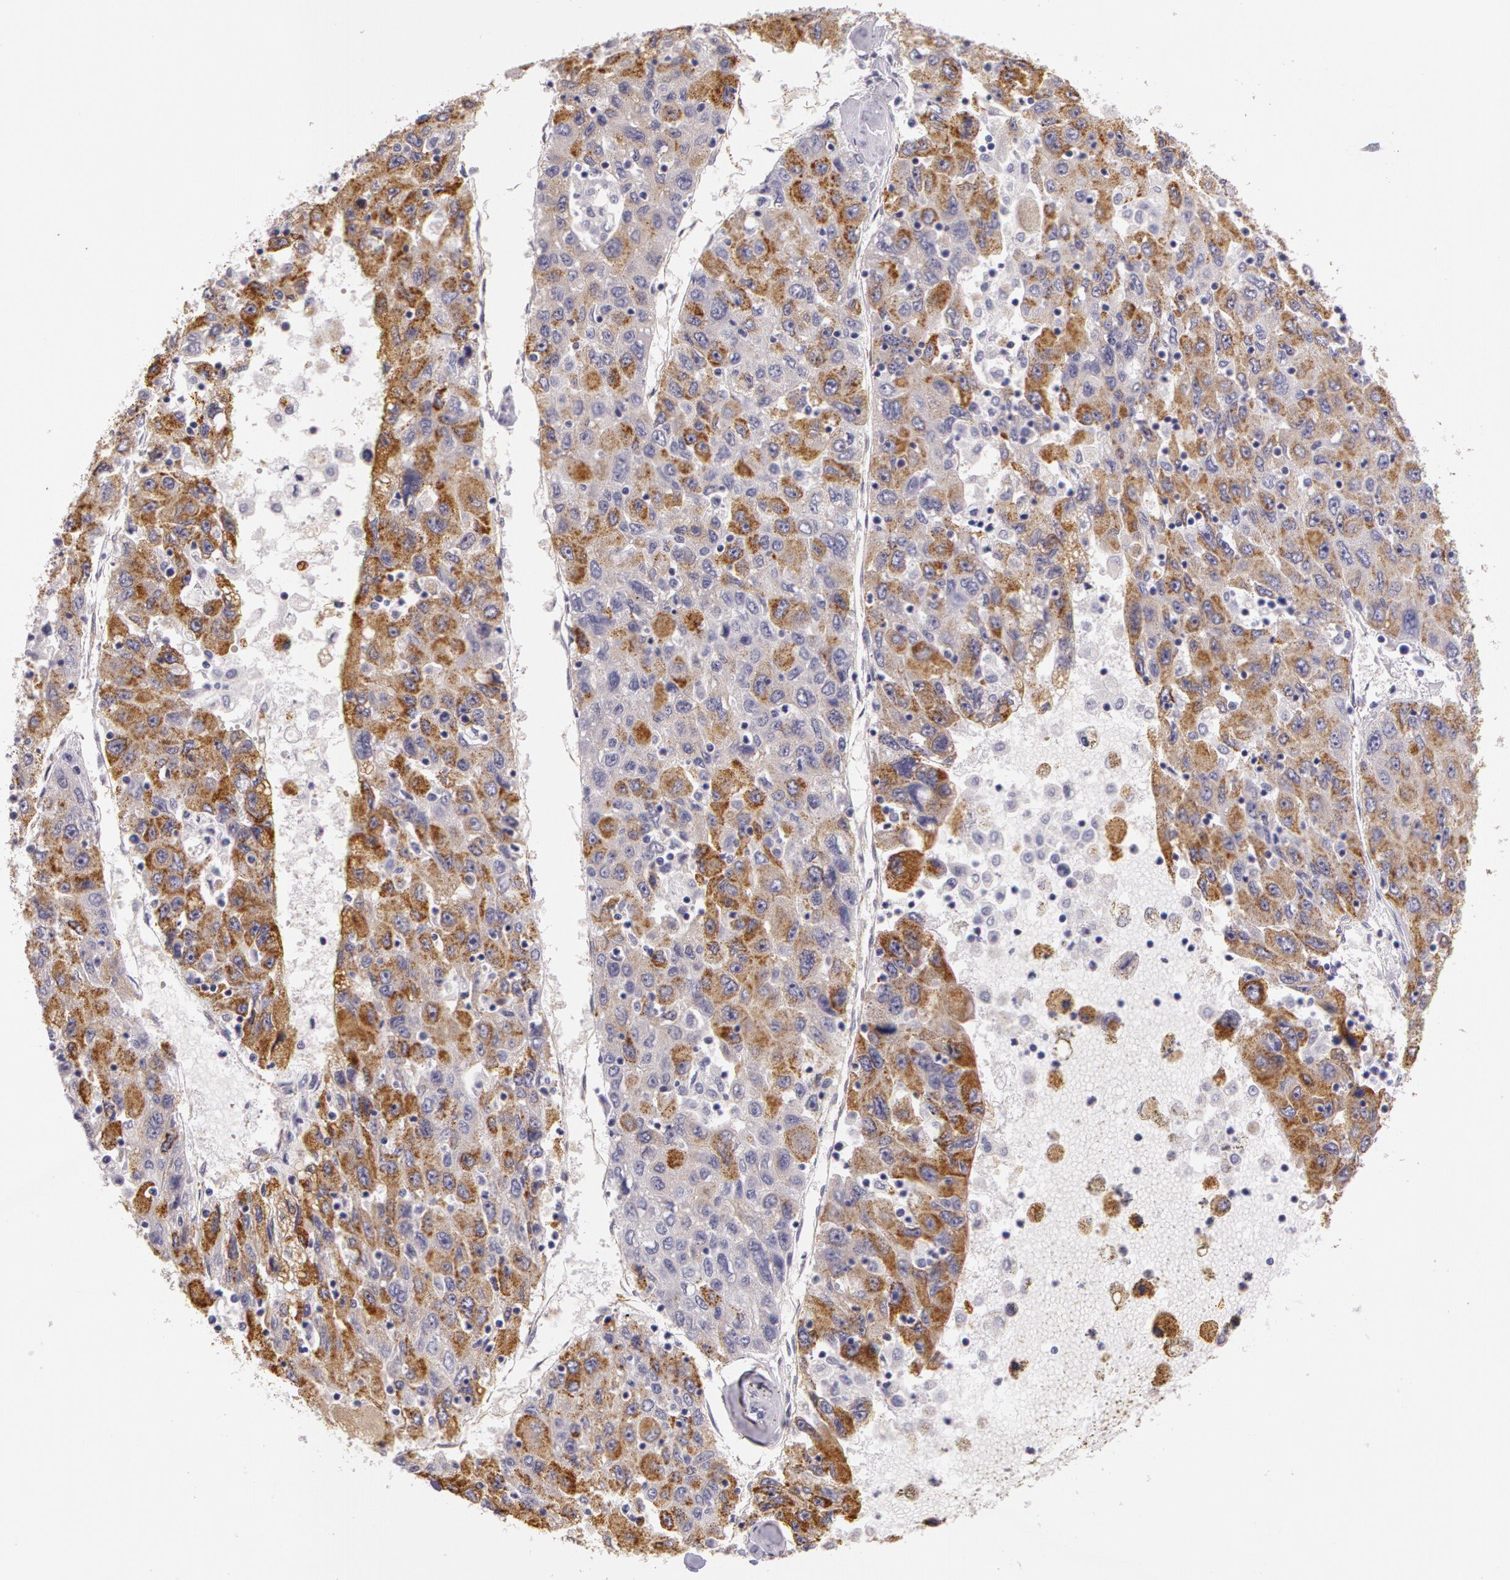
{"staining": {"intensity": "strong", "quantity": "25%-75%", "location": "cytoplasmic/membranous"}, "tissue": "liver cancer", "cell_type": "Tumor cells", "image_type": "cancer", "snomed": [{"axis": "morphology", "description": "Carcinoma, Hepatocellular, NOS"}, {"axis": "topography", "description": "Liver"}], "caption": "Immunohistochemistry of human liver cancer (hepatocellular carcinoma) displays high levels of strong cytoplasmic/membranous staining in approximately 25%-75% of tumor cells. (DAB IHC, brown staining for protein, blue staining for nuclei).", "gene": "APP", "patient": {"sex": "male", "age": 49}}